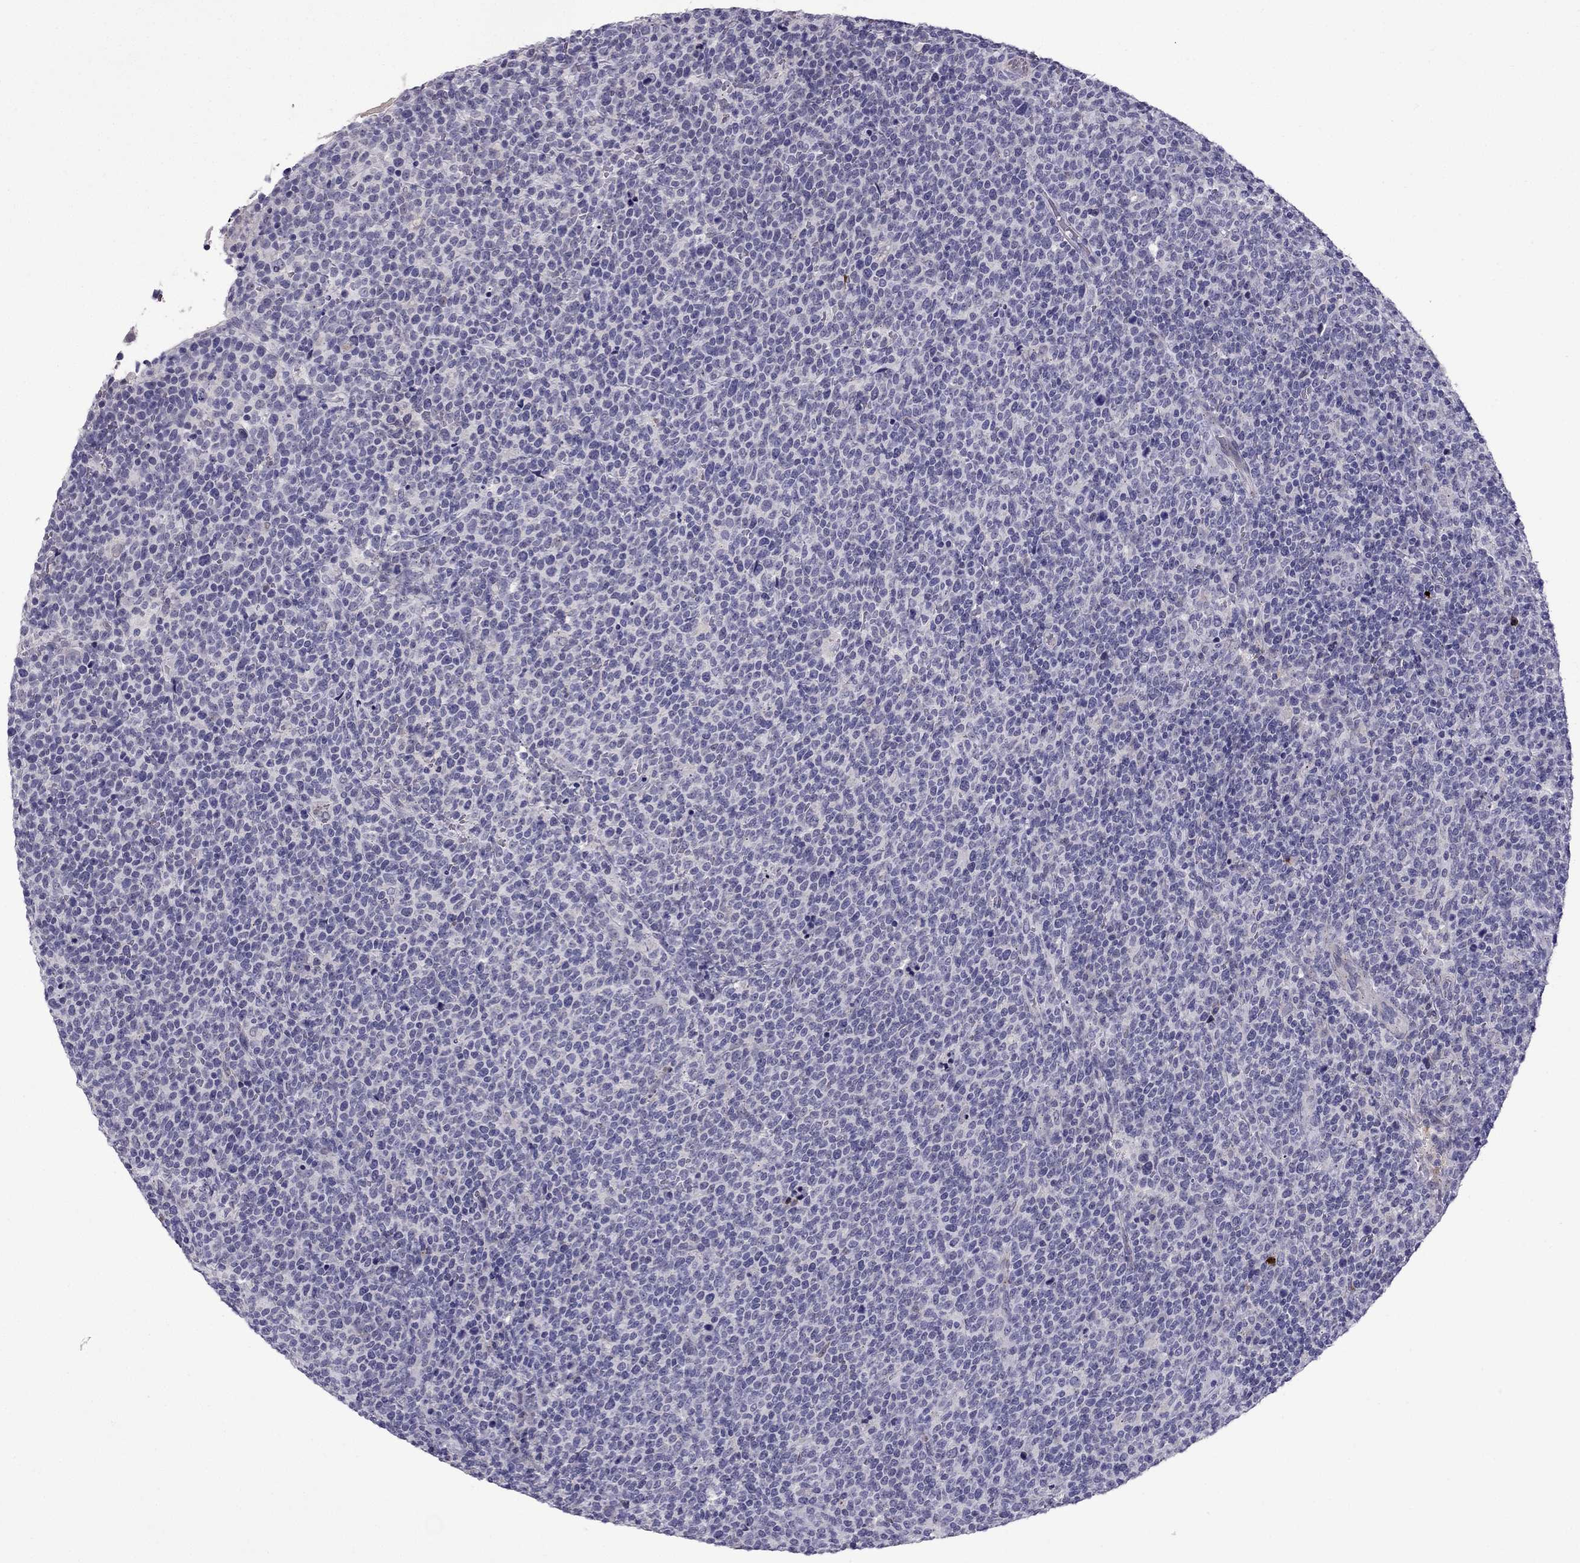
{"staining": {"intensity": "negative", "quantity": "none", "location": "none"}, "tissue": "lymphoma", "cell_type": "Tumor cells", "image_type": "cancer", "snomed": [{"axis": "morphology", "description": "Malignant lymphoma, non-Hodgkin's type, High grade"}, {"axis": "topography", "description": "Lymph node"}], "caption": "A high-resolution photomicrograph shows immunohistochemistry (IHC) staining of lymphoma, which reveals no significant expression in tumor cells.", "gene": "MYBPH", "patient": {"sex": "male", "age": 61}}